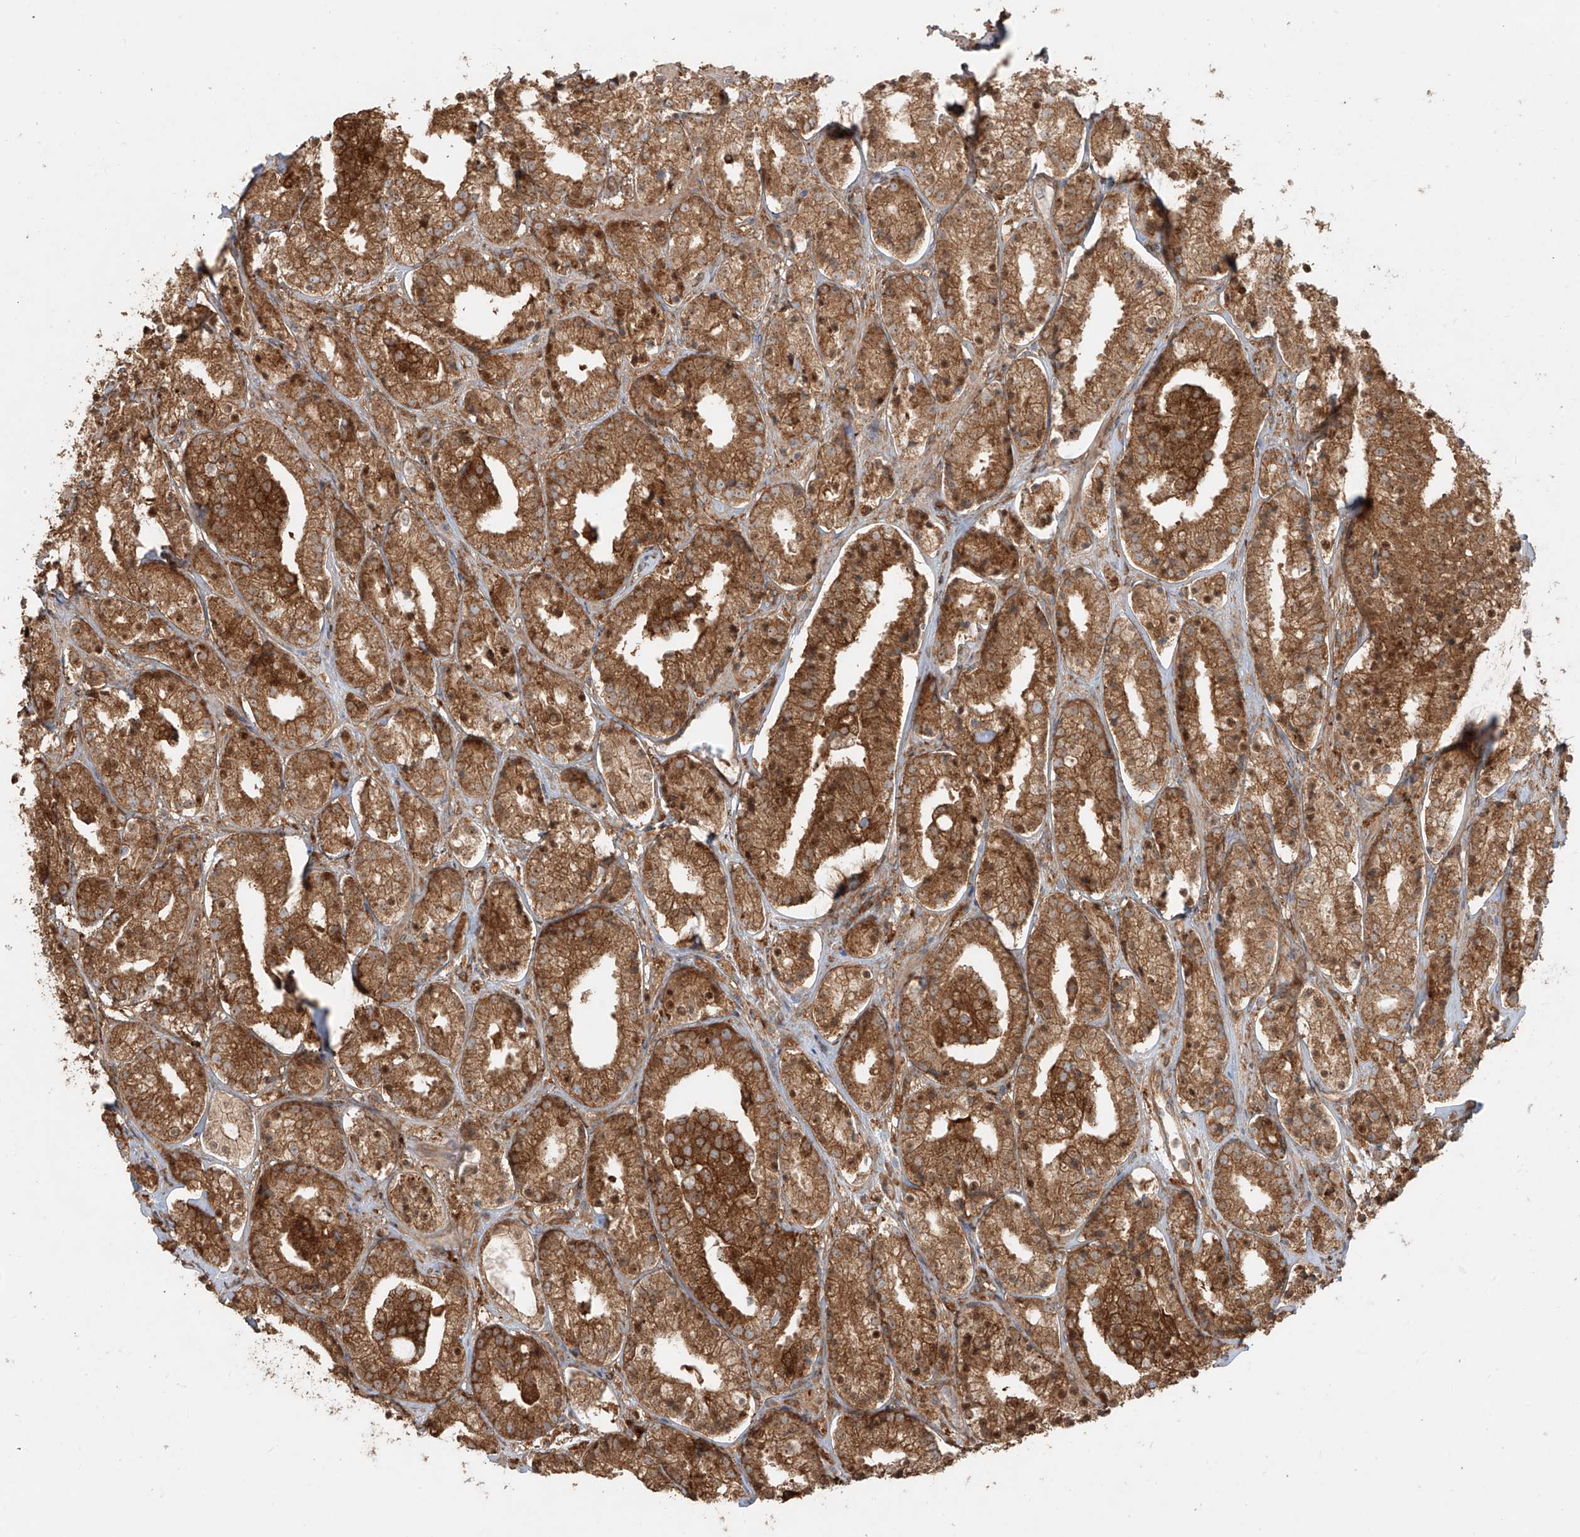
{"staining": {"intensity": "strong", "quantity": ">75%", "location": "cytoplasmic/membranous,nuclear"}, "tissue": "prostate cancer", "cell_type": "Tumor cells", "image_type": "cancer", "snomed": [{"axis": "morphology", "description": "Adenocarcinoma, High grade"}, {"axis": "topography", "description": "Prostate"}], "caption": "DAB immunohistochemical staining of human prostate cancer (adenocarcinoma (high-grade)) reveals strong cytoplasmic/membranous and nuclear protein positivity in about >75% of tumor cells.", "gene": "SNX9", "patient": {"sex": "male", "age": 69}}